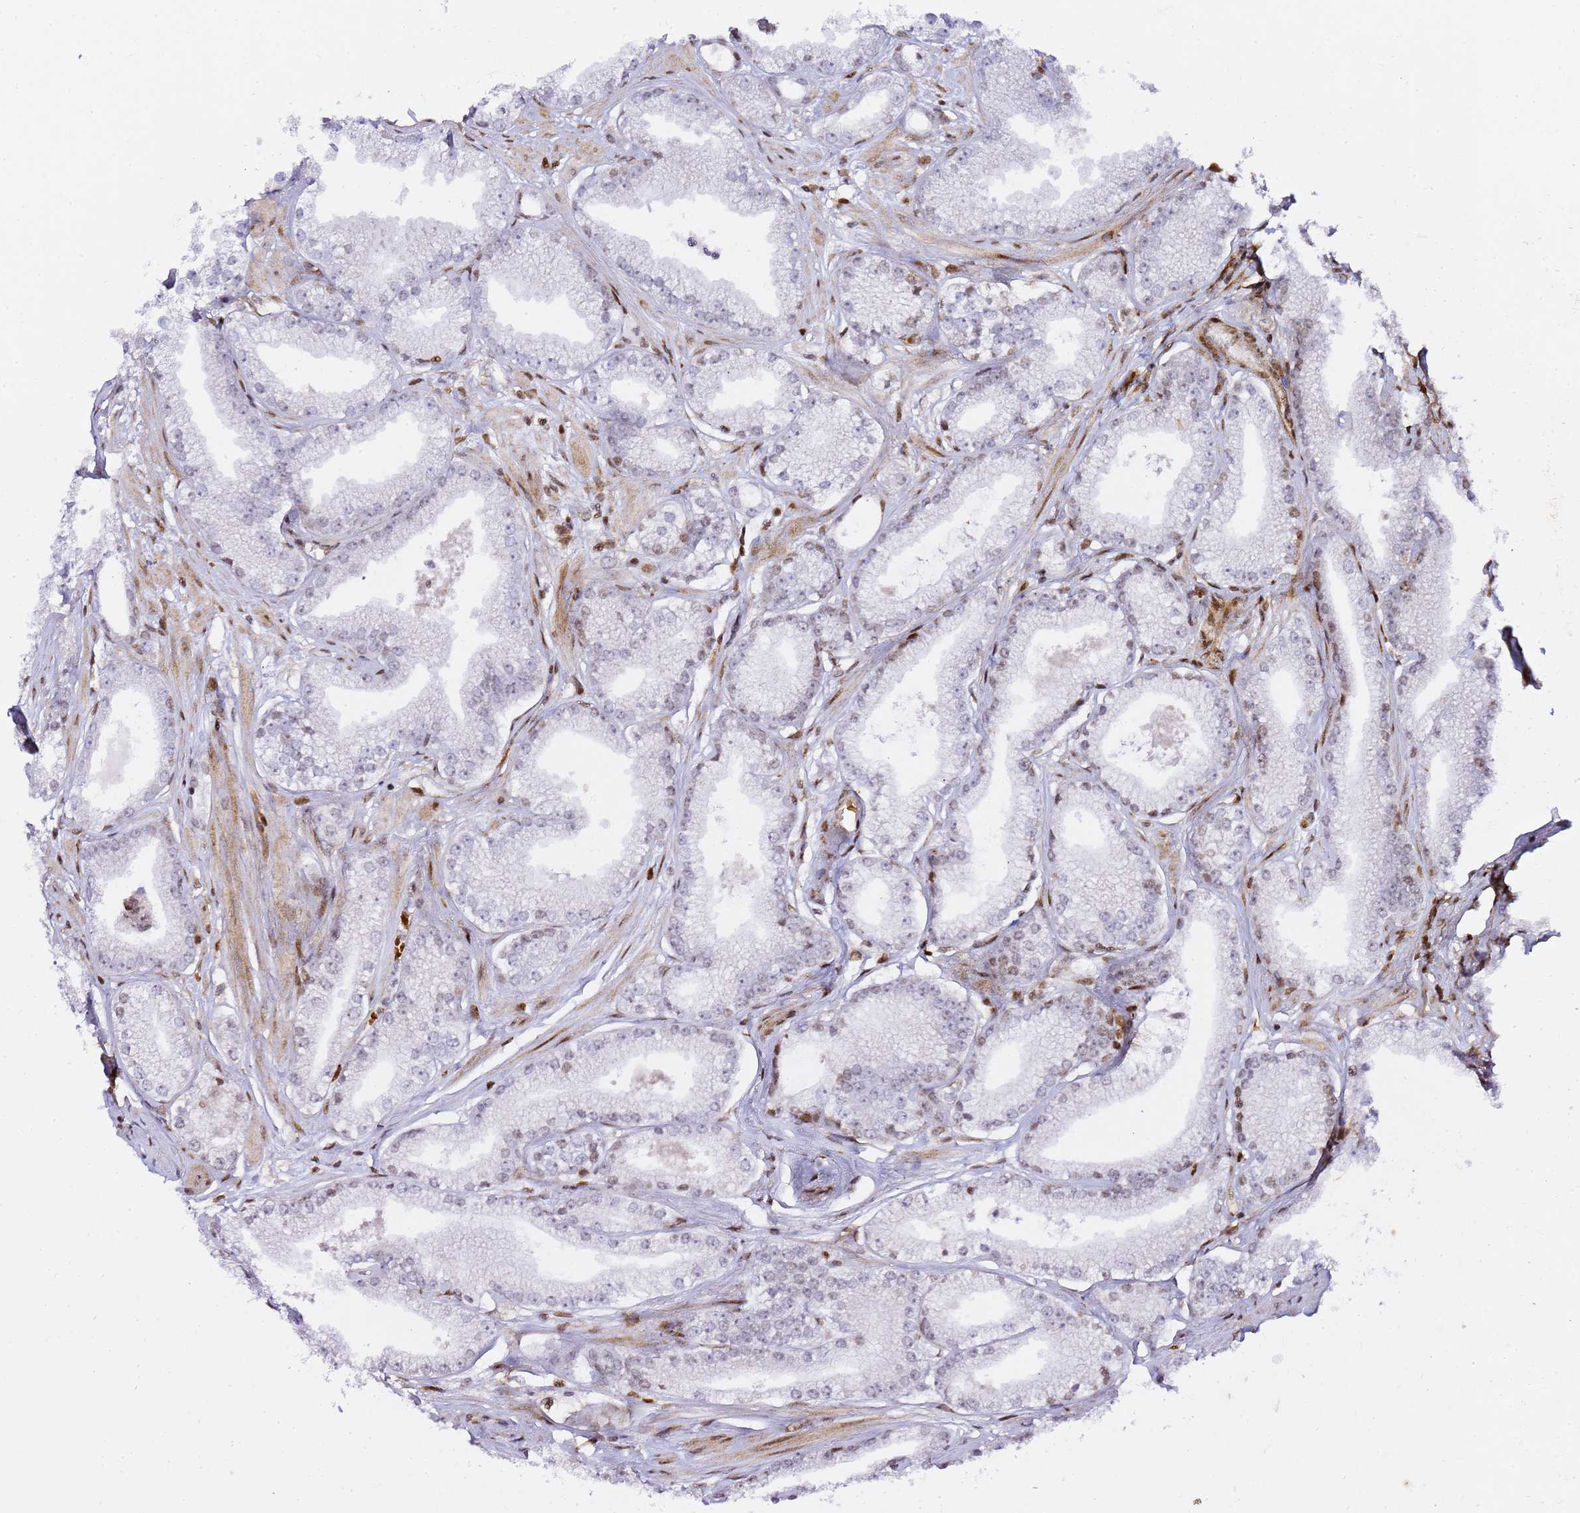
{"staining": {"intensity": "negative", "quantity": "none", "location": "none"}, "tissue": "prostate cancer", "cell_type": "Tumor cells", "image_type": "cancer", "snomed": [{"axis": "morphology", "description": "Adenocarcinoma, High grade"}, {"axis": "topography", "description": "Prostate"}], "caption": "A photomicrograph of prostate adenocarcinoma (high-grade) stained for a protein exhibits no brown staining in tumor cells.", "gene": "GBP2", "patient": {"sex": "male", "age": 67}}